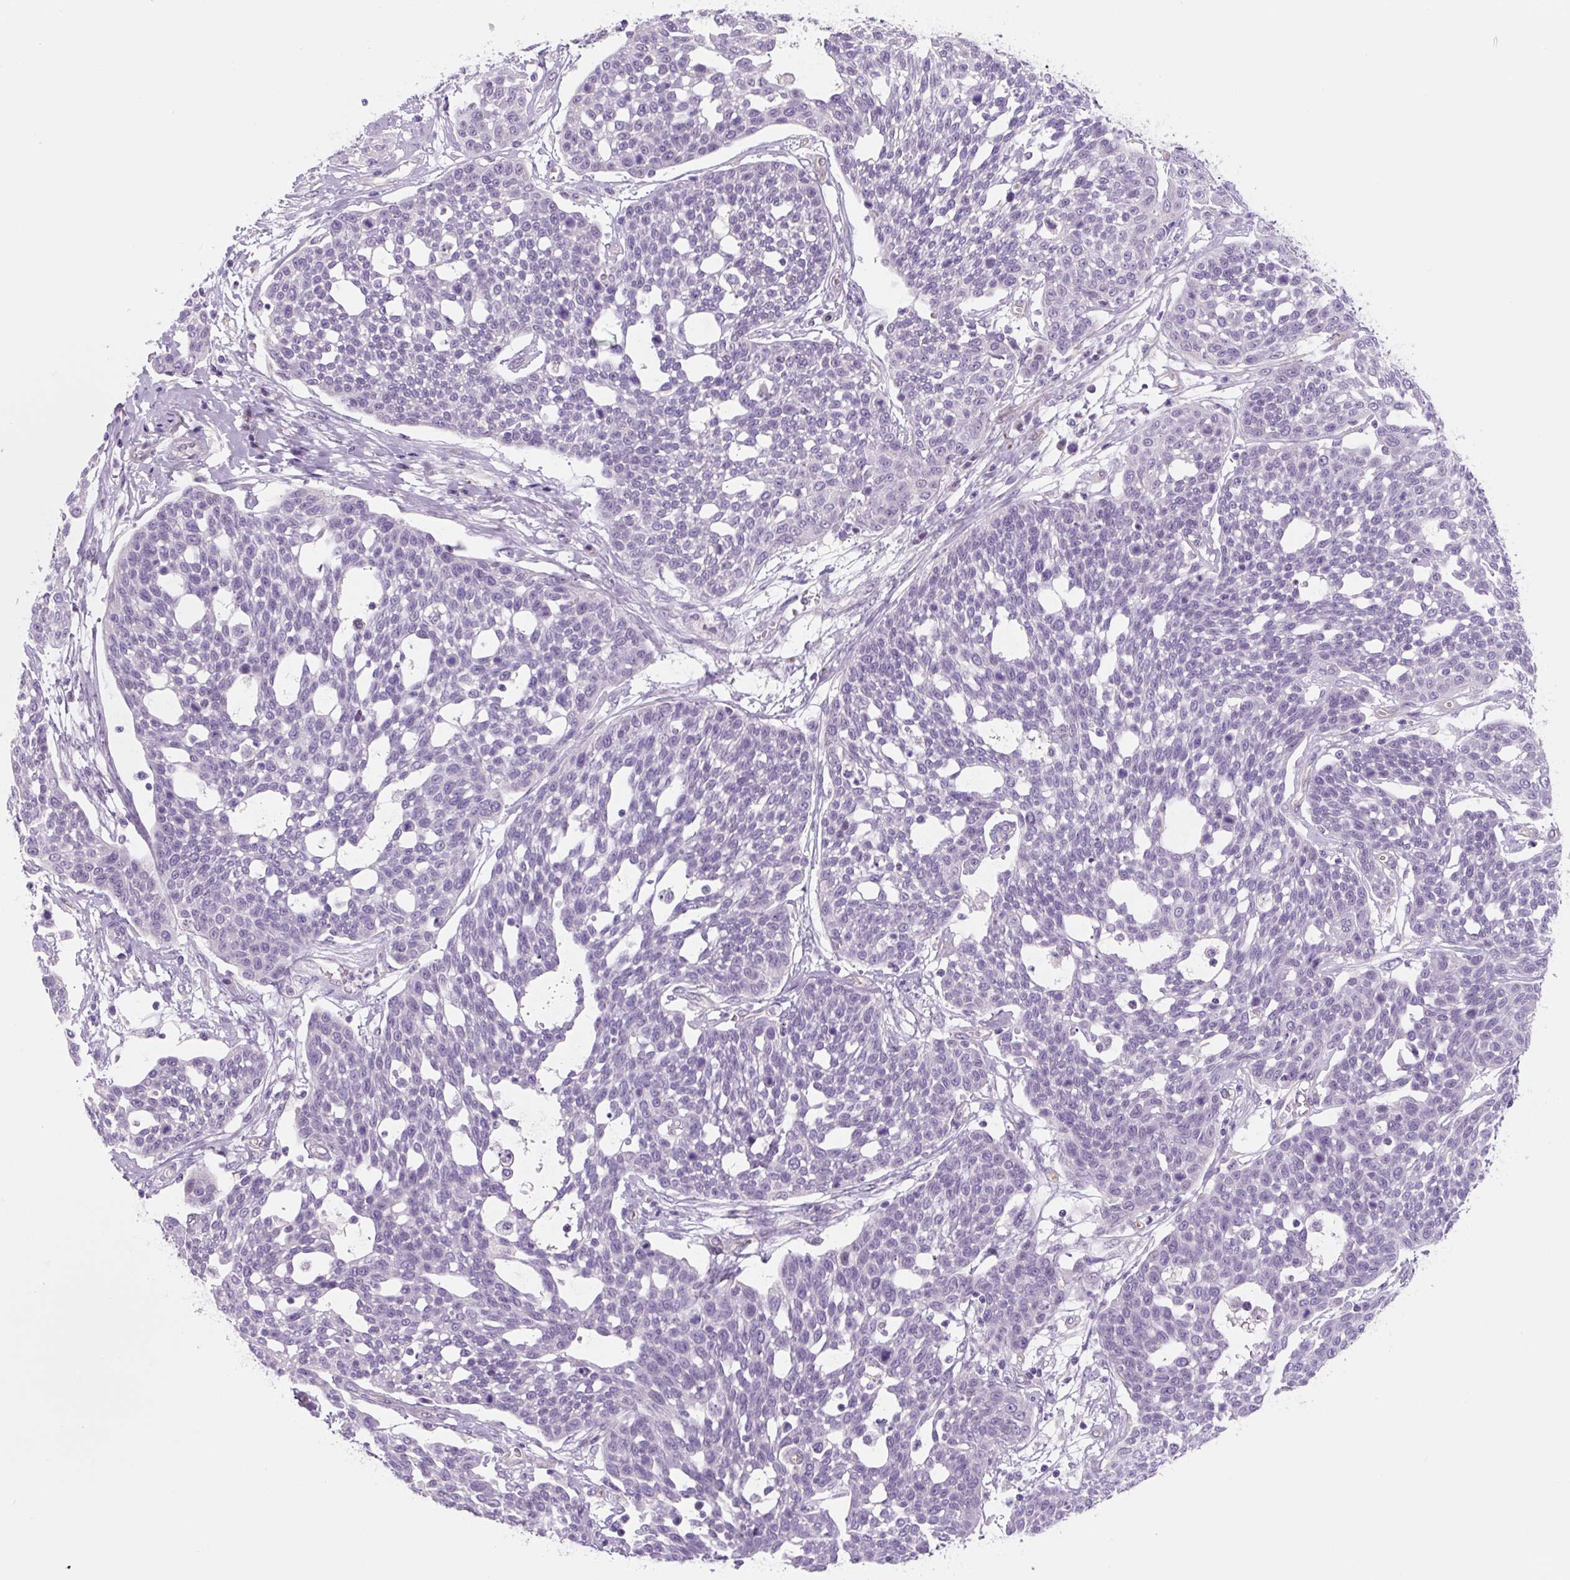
{"staining": {"intensity": "negative", "quantity": "none", "location": "none"}, "tissue": "cervical cancer", "cell_type": "Tumor cells", "image_type": "cancer", "snomed": [{"axis": "morphology", "description": "Squamous cell carcinoma, NOS"}, {"axis": "topography", "description": "Cervix"}], "caption": "Immunohistochemical staining of cervical cancer (squamous cell carcinoma) shows no significant positivity in tumor cells.", "gene": "CCL25", "patient": {"sex": "female", "age": 34}}